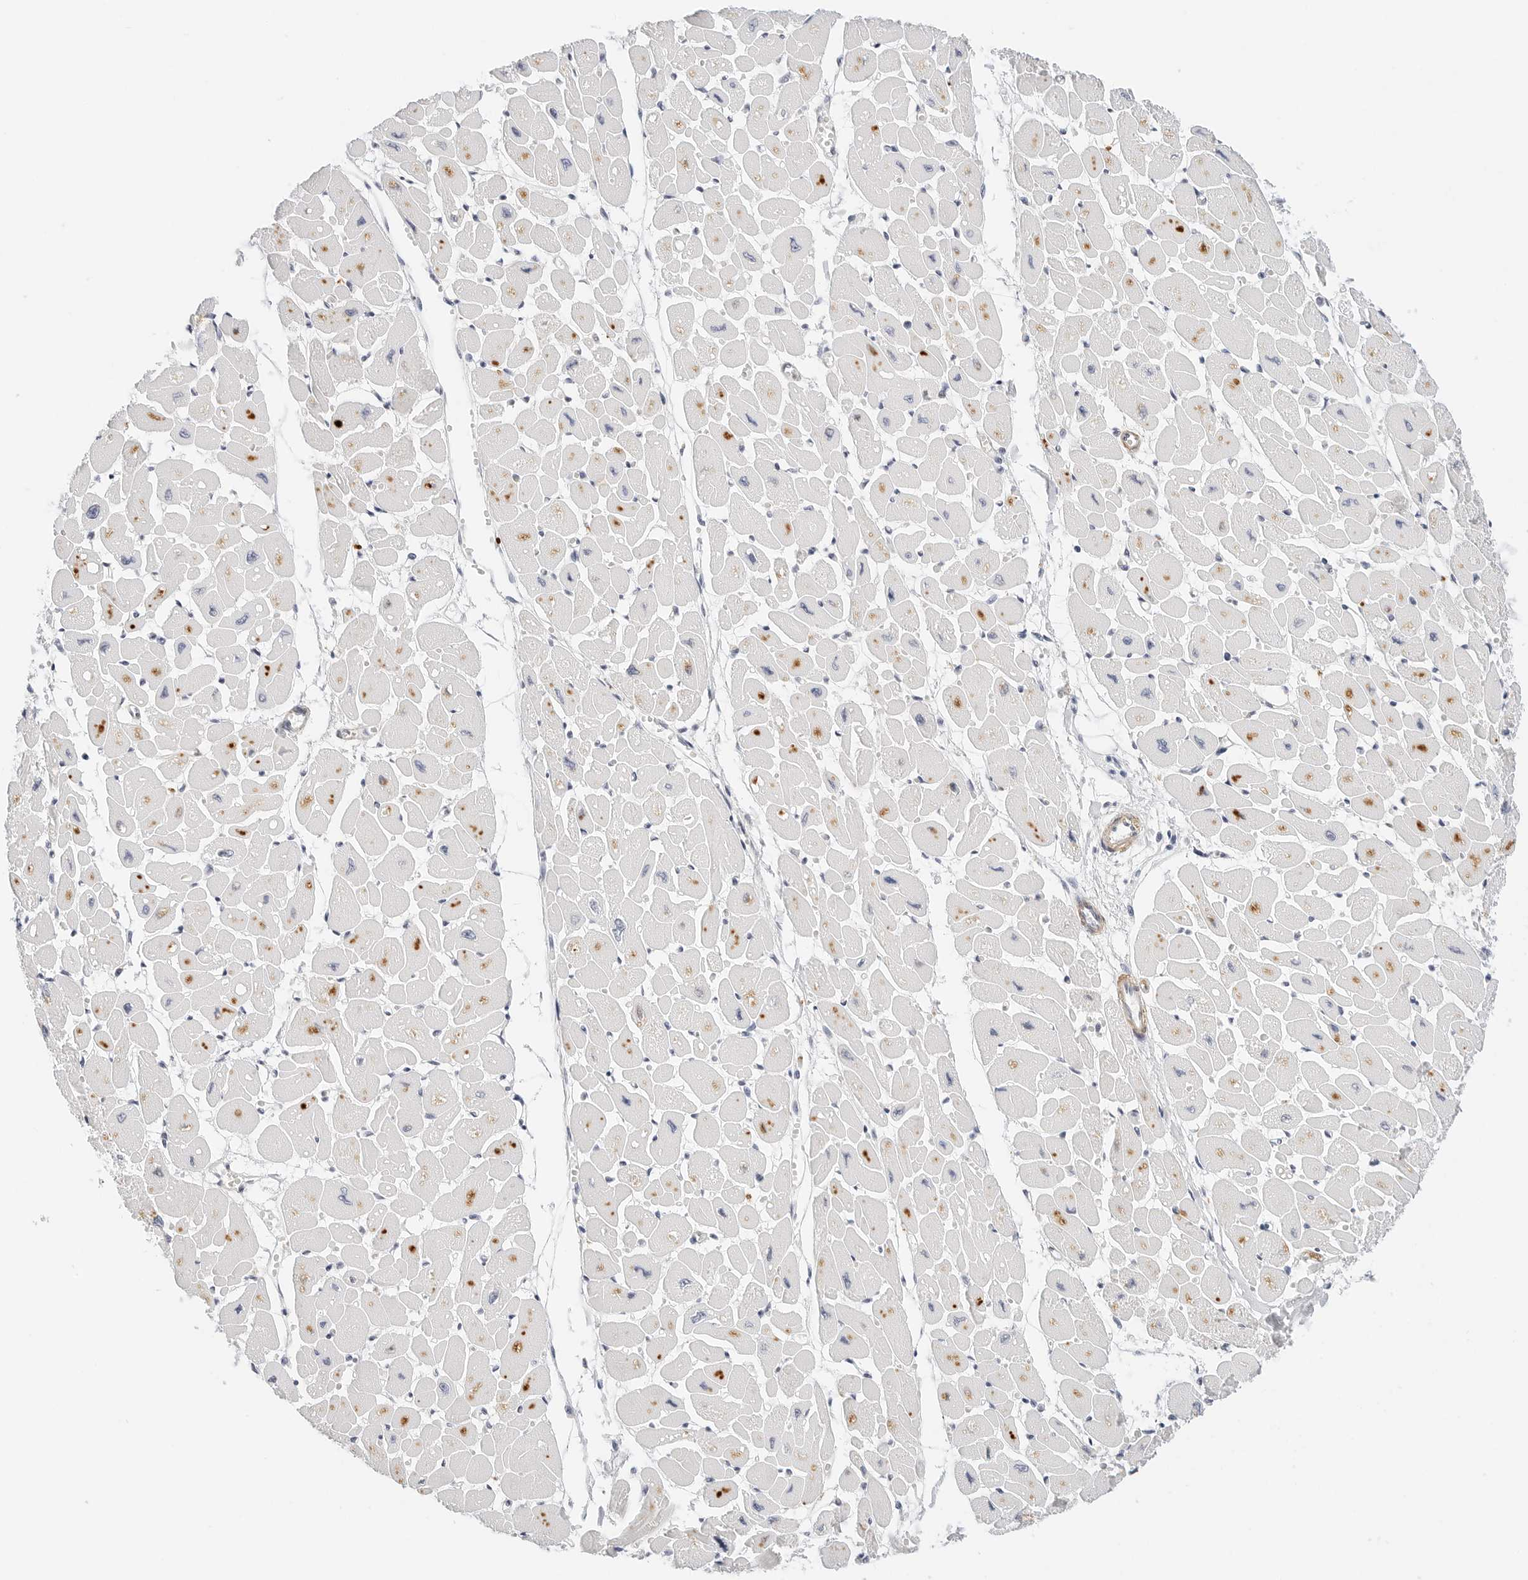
{"staining": {"intensity": "moderate", "quantity": "<25%", "location": "cytoplasmic/membranous"}, "tissue": "heart muscle", "cell_type": "Cardiomyocytes", "image_type": "normal", "snomed": [{"axis": "morphology", "description": "Normal tissue, NOS"}, {"axis": "topography", "description": "Heart"}], "caption": "IHC micrograph of unremarkable heart muscle: human heart muscle stained using immunohistochemistry (IHC) exhibits low levels of moderate protein expression localized specifically in the cytoplasmic/membranous of cardiomyocytes, appearing as a cytoplasmic/membranous brown color.", "gene": "PKDCC", "patient": {"sex": "female", "age": 54}}